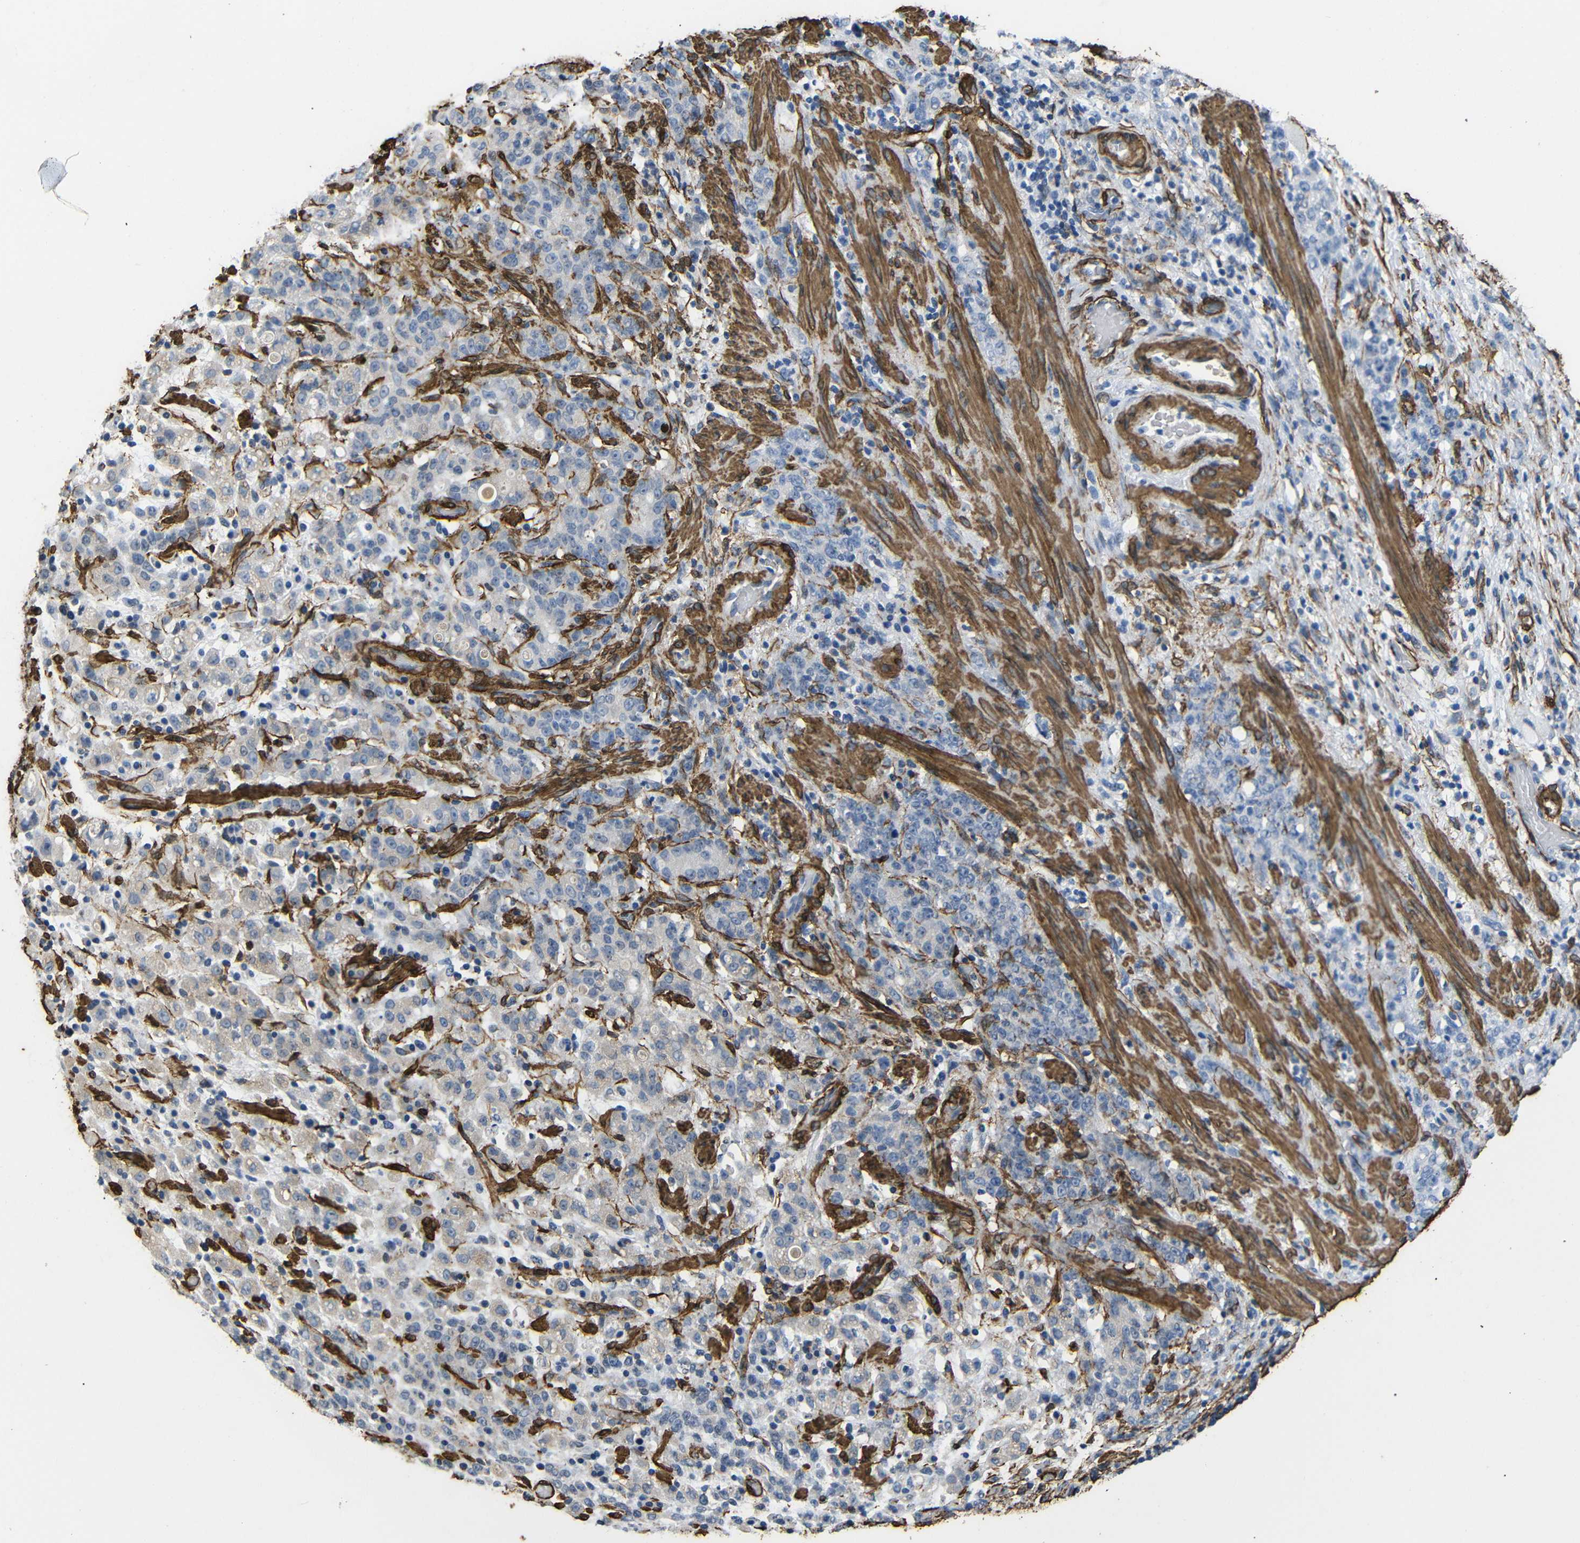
{"staining": {"intensity": "negative", "quantity": "none", "location": "none"}, "tissue": "stomach cancer", "cell_type": "Tumor cells", "image_type": "cancer", "snomed": [{"axis": "morphology", "description": "Adenocarcinoma, NOS"}, {"axis": "topography", "description": "Stomach, lower"}], "caption": "Tumor cells show no significant protein staining in adenocarcinoma (stomach).", "gene": "ACTA2", "patient": {"sex": "male", "age": 88}}